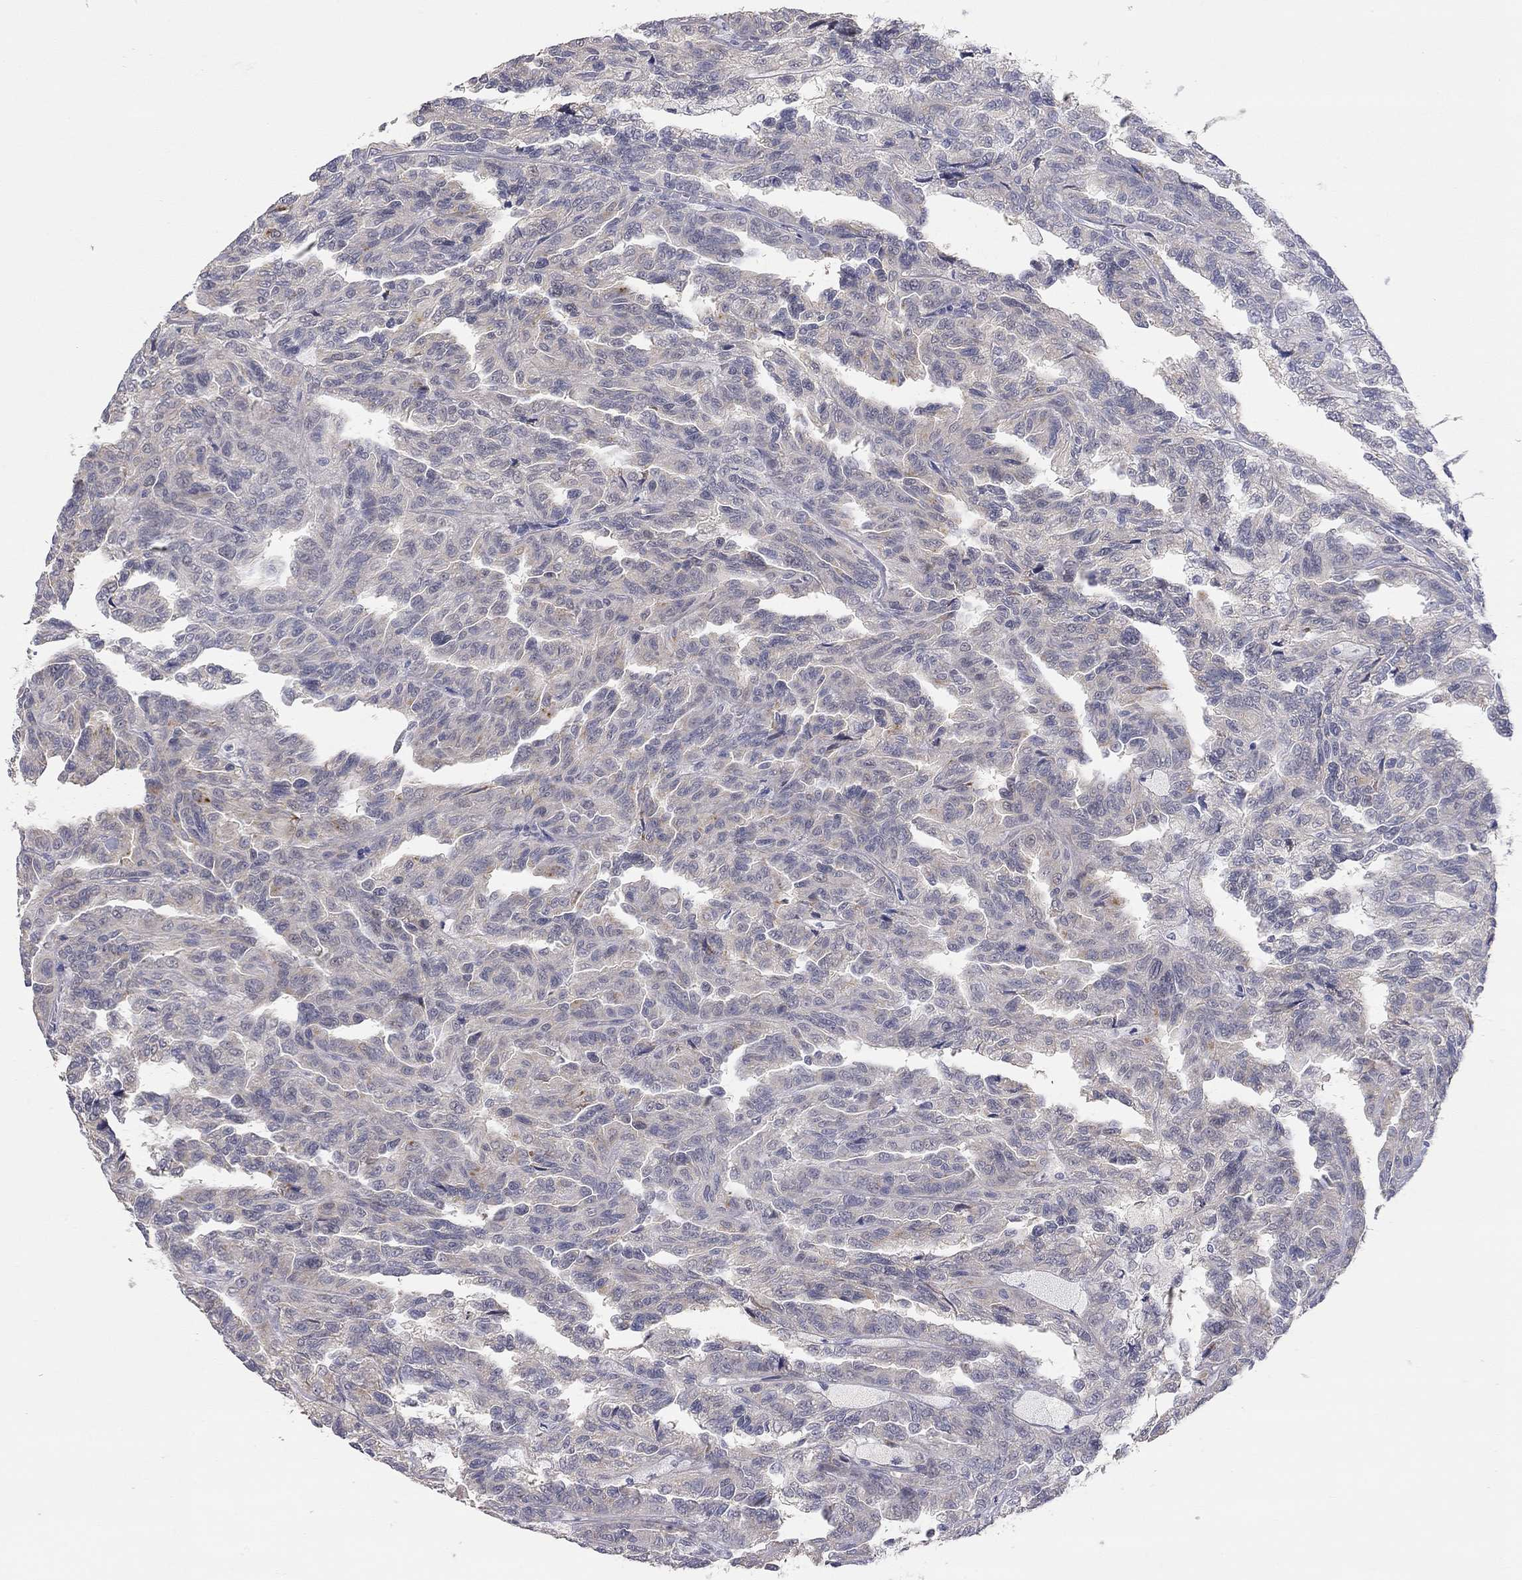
{"staining": {"intensity": "negative", "quantity": "none", "location": "none"}, "tissue": "renal cancer", "cell_type": "Tumor cells", "image_type": "cancer", "snomed": [{"axis": "morphology", "description": "Adenocarcinoma, NOS"}, {"axis": "topography", "description": "Kidney"}], "caption": "Tumor cells are negative for protein expression in human adenocarcinoma (renal).", "gene": "PAPSS2", "patient": {"sex": "male", "age": 79}}